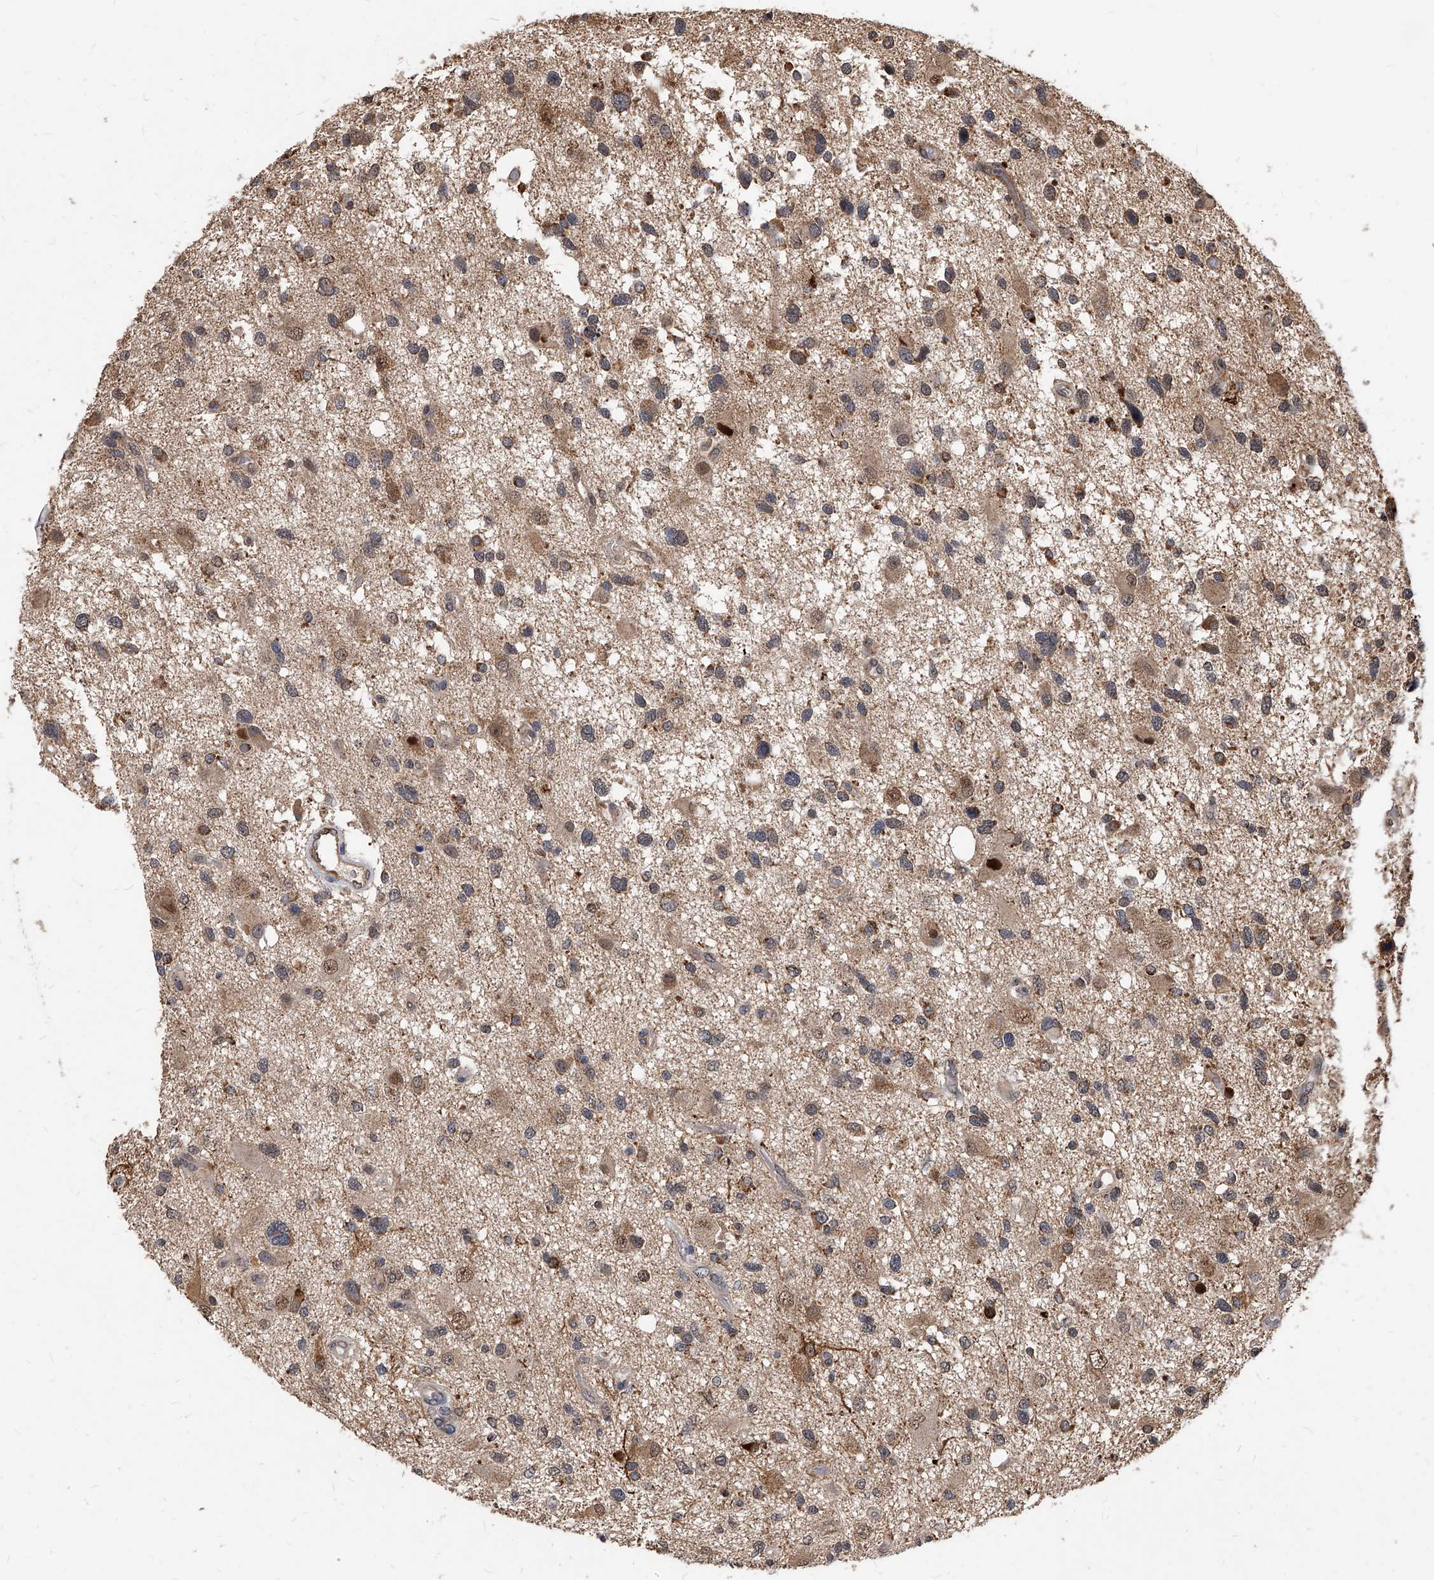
{"staining": {"intensity": "weak", "quantity": ">75%", "location": "cytoplasmic/membranous"}, "tissue": "glioma", "cell_type": "Tumor cells", "image_type": "cancer", "snomed": [{"axis": "morphology", "description": "Glioma, malignant, High grade"}, {"axis": "topography", "description": "Brain"}], "caption": "Brown immunohistochemical staining in glioma shows weak cytoplasmic/membranous expression in approximately >75% of tumor cells. (DAB (3,3'-diaminobenzidine) IHC, brown staining for protein, blue staining for nuclei).", "gene": "SOBP", "patient": {"sex": "male", "age": 33}}